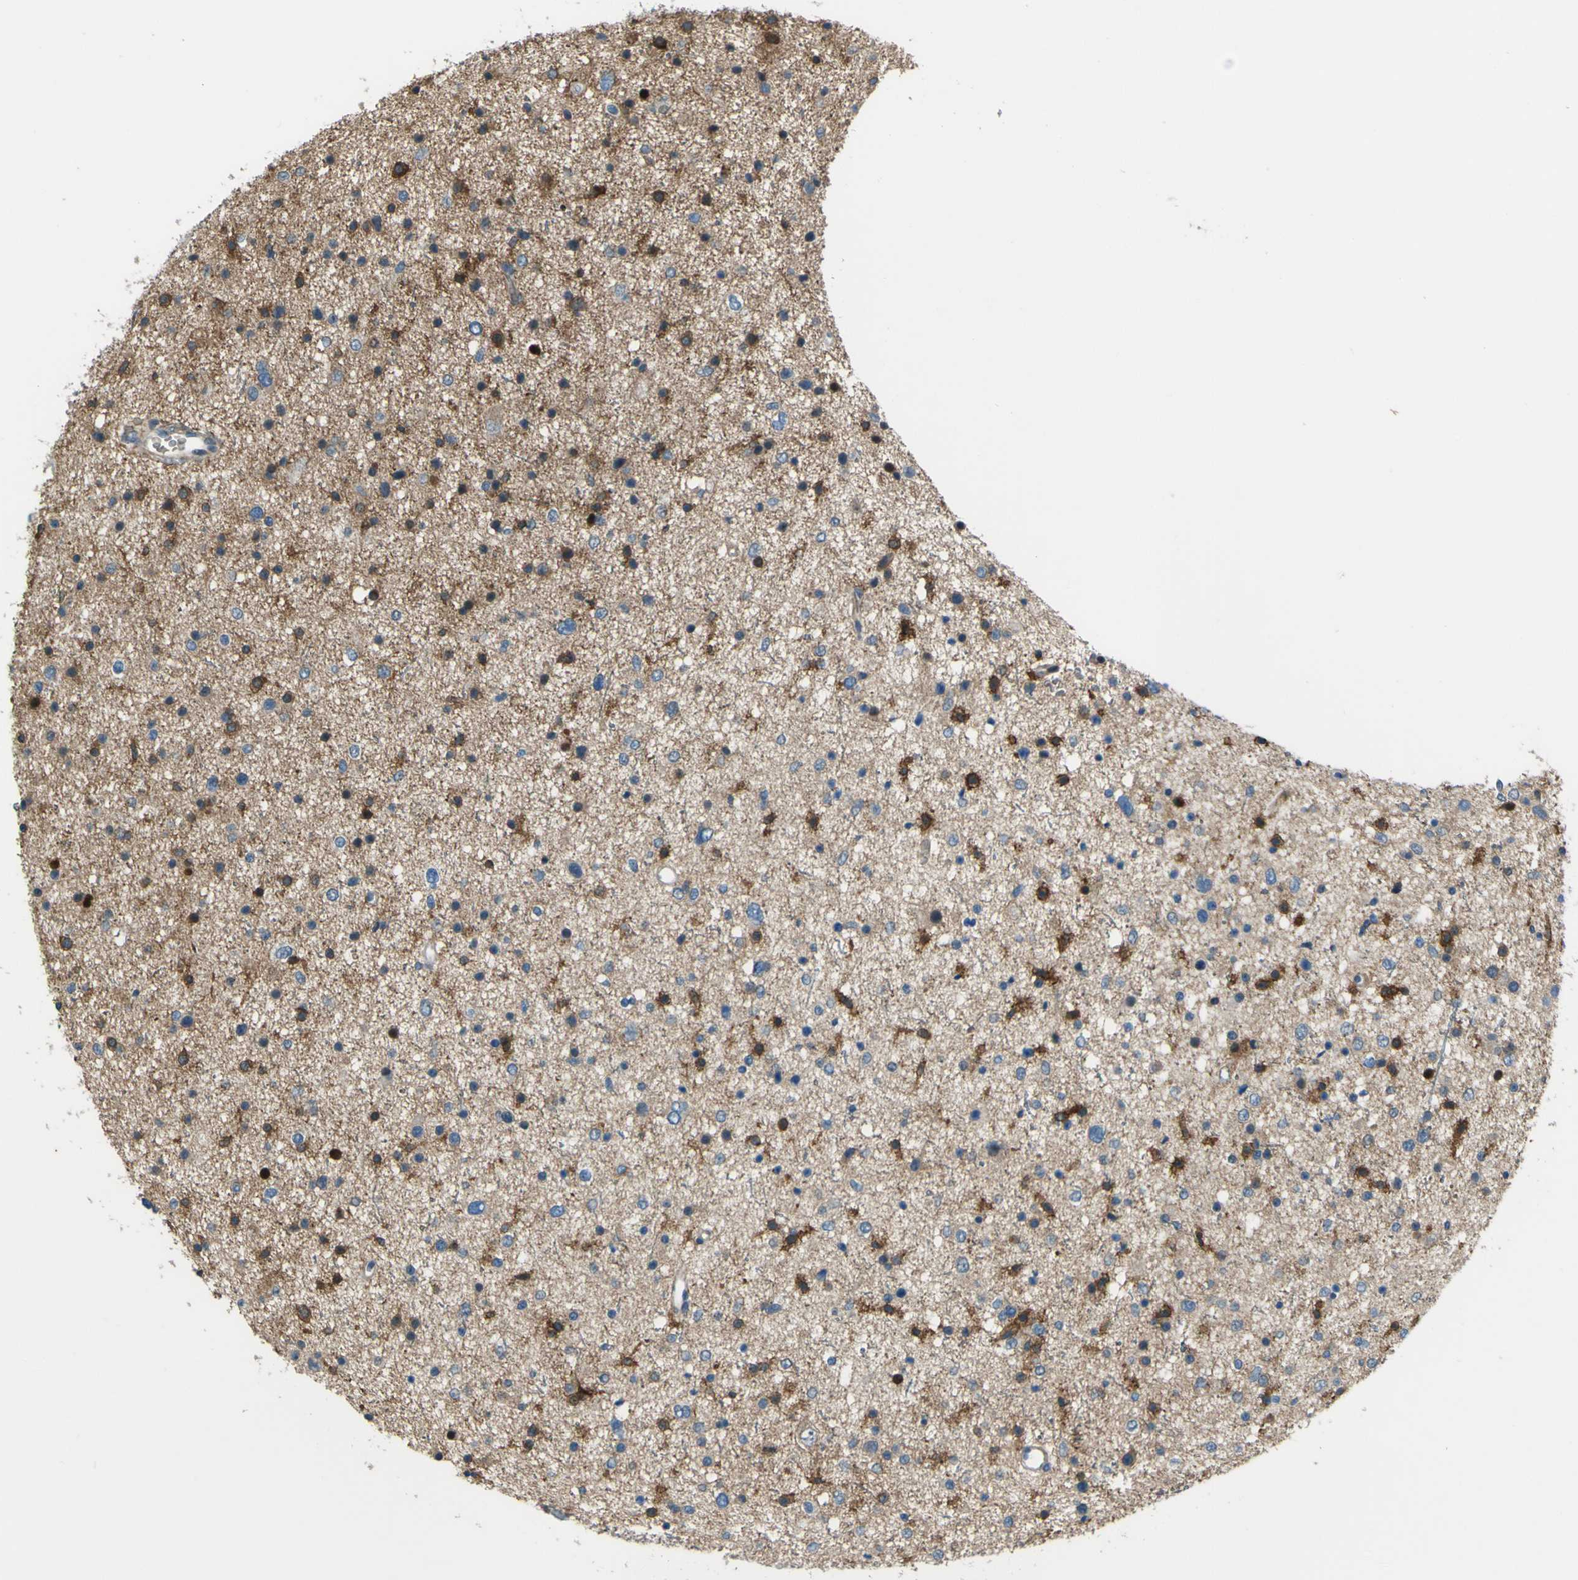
{"staining": {"intensity": "moderate", "quantity": "25%-75%", "location": "cytoplasmic/membranous"}, "tissue": "glioma", "cell_type": "Tumor cells", "image_type": "cancer", "snomed": [{"axis": "morphology", "description": "Glioma, malignant, Low grade"}, {"axis": "topography", "description": "Brain"}], "caption": "Protein staining reveals moderate cytoplasmic/membranous staining in about 25%-75% of tumor cells in malignant glioma (low-grade). (DAB = brown stain, brightfield microscopy at high magnification).", "gene": "PCDHB5", "patient": {"sex": "female", "age": 37}}